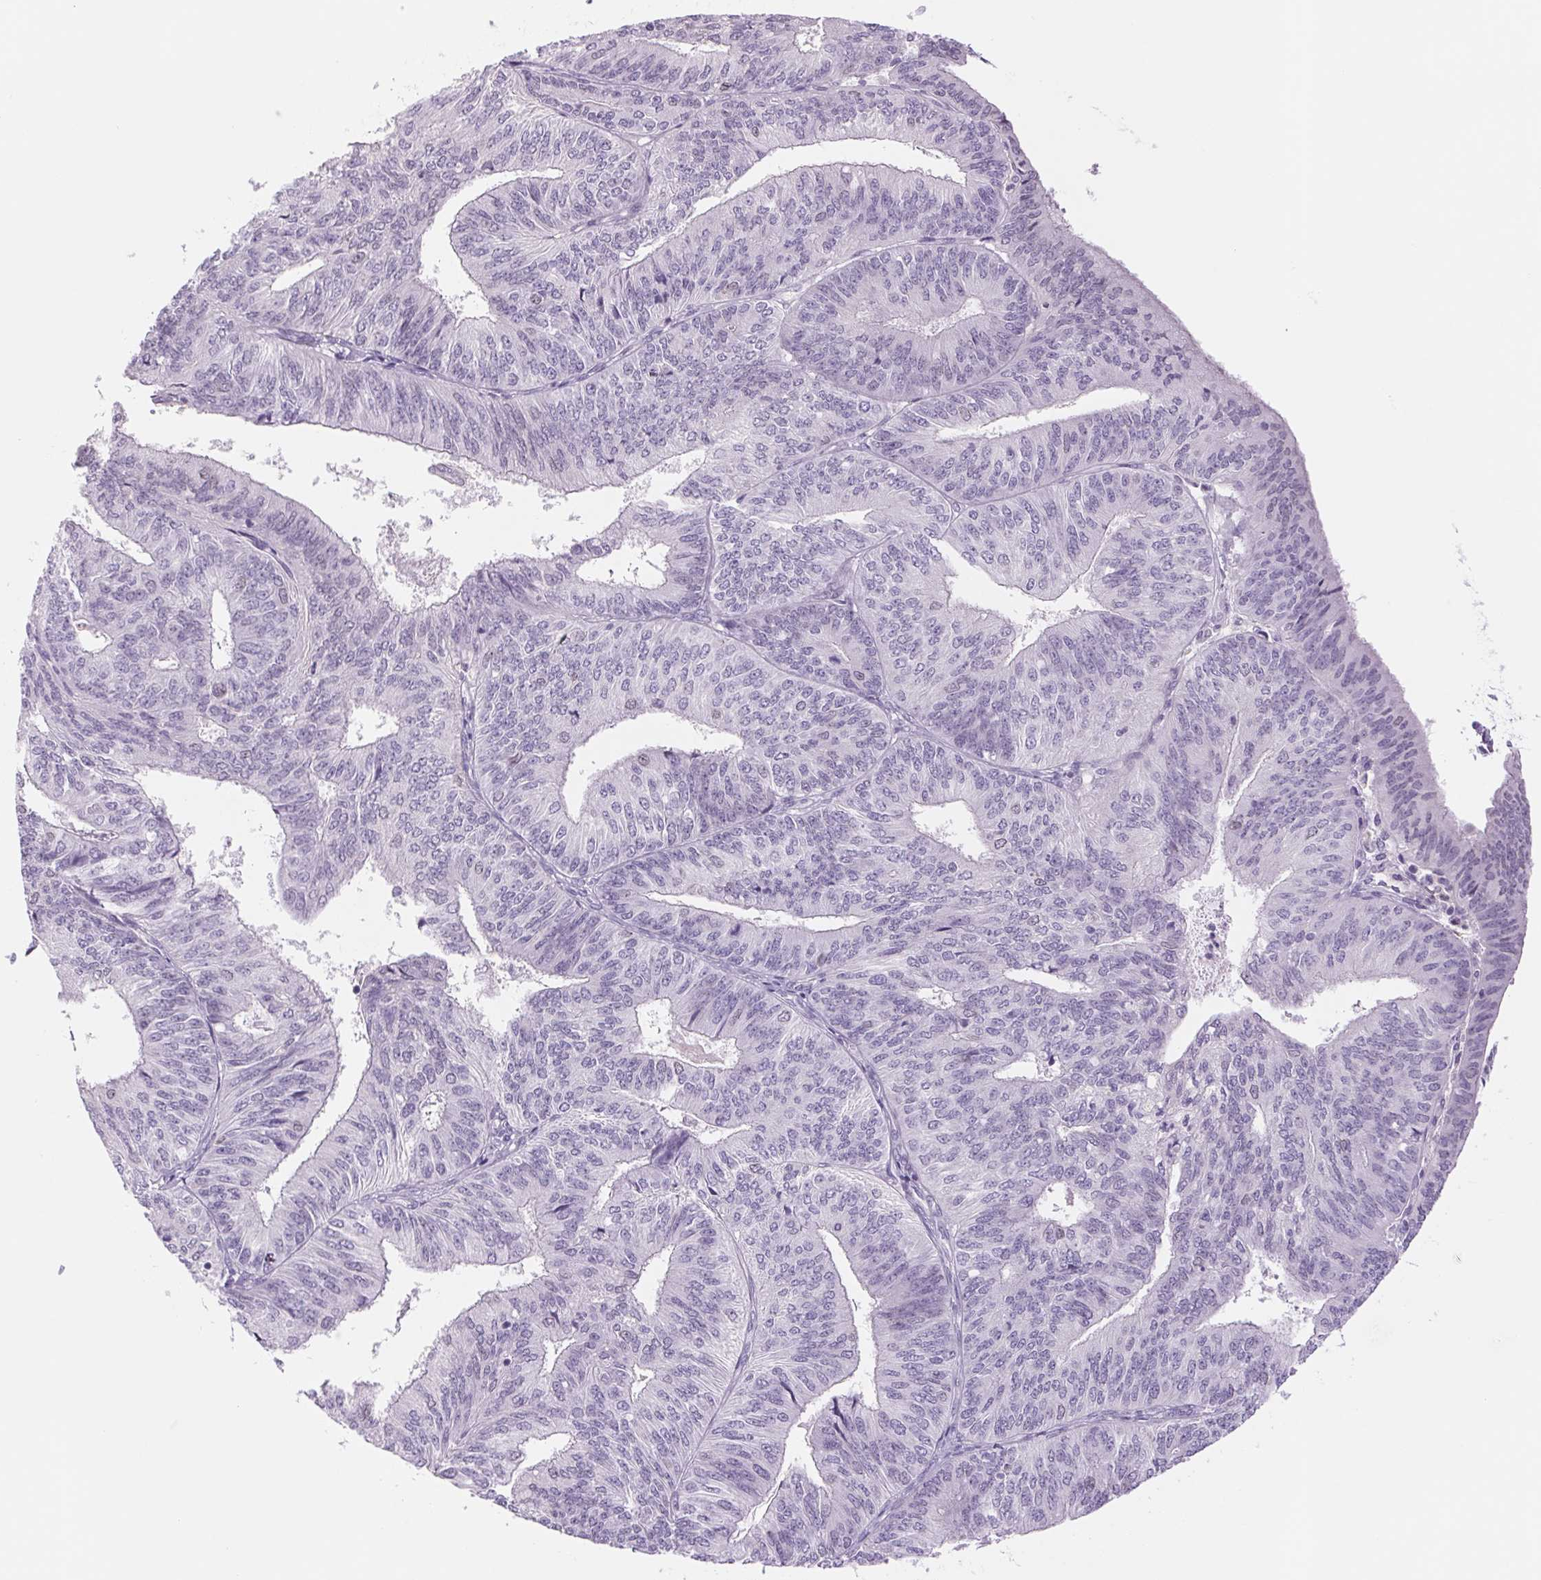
{"staining": {"intensity": "negative", "quantity": "none", "location": "none"}, "tissue": "endometrial cancer", "cell_type": "Tumor cells", "image_type": "cancer", "snomed": [{"axis": "morphology", "description": "Adenocarcinoma, NOS"}, {"axis": "topography", "description": "Endometrium"}], "caption": "Immunohistochemistry of endometrial cancer (adenocarcinoma) reveals no expression in tumor cells.", "gene": "KRT1", "patient": {"sex": "female", "age": 58}}